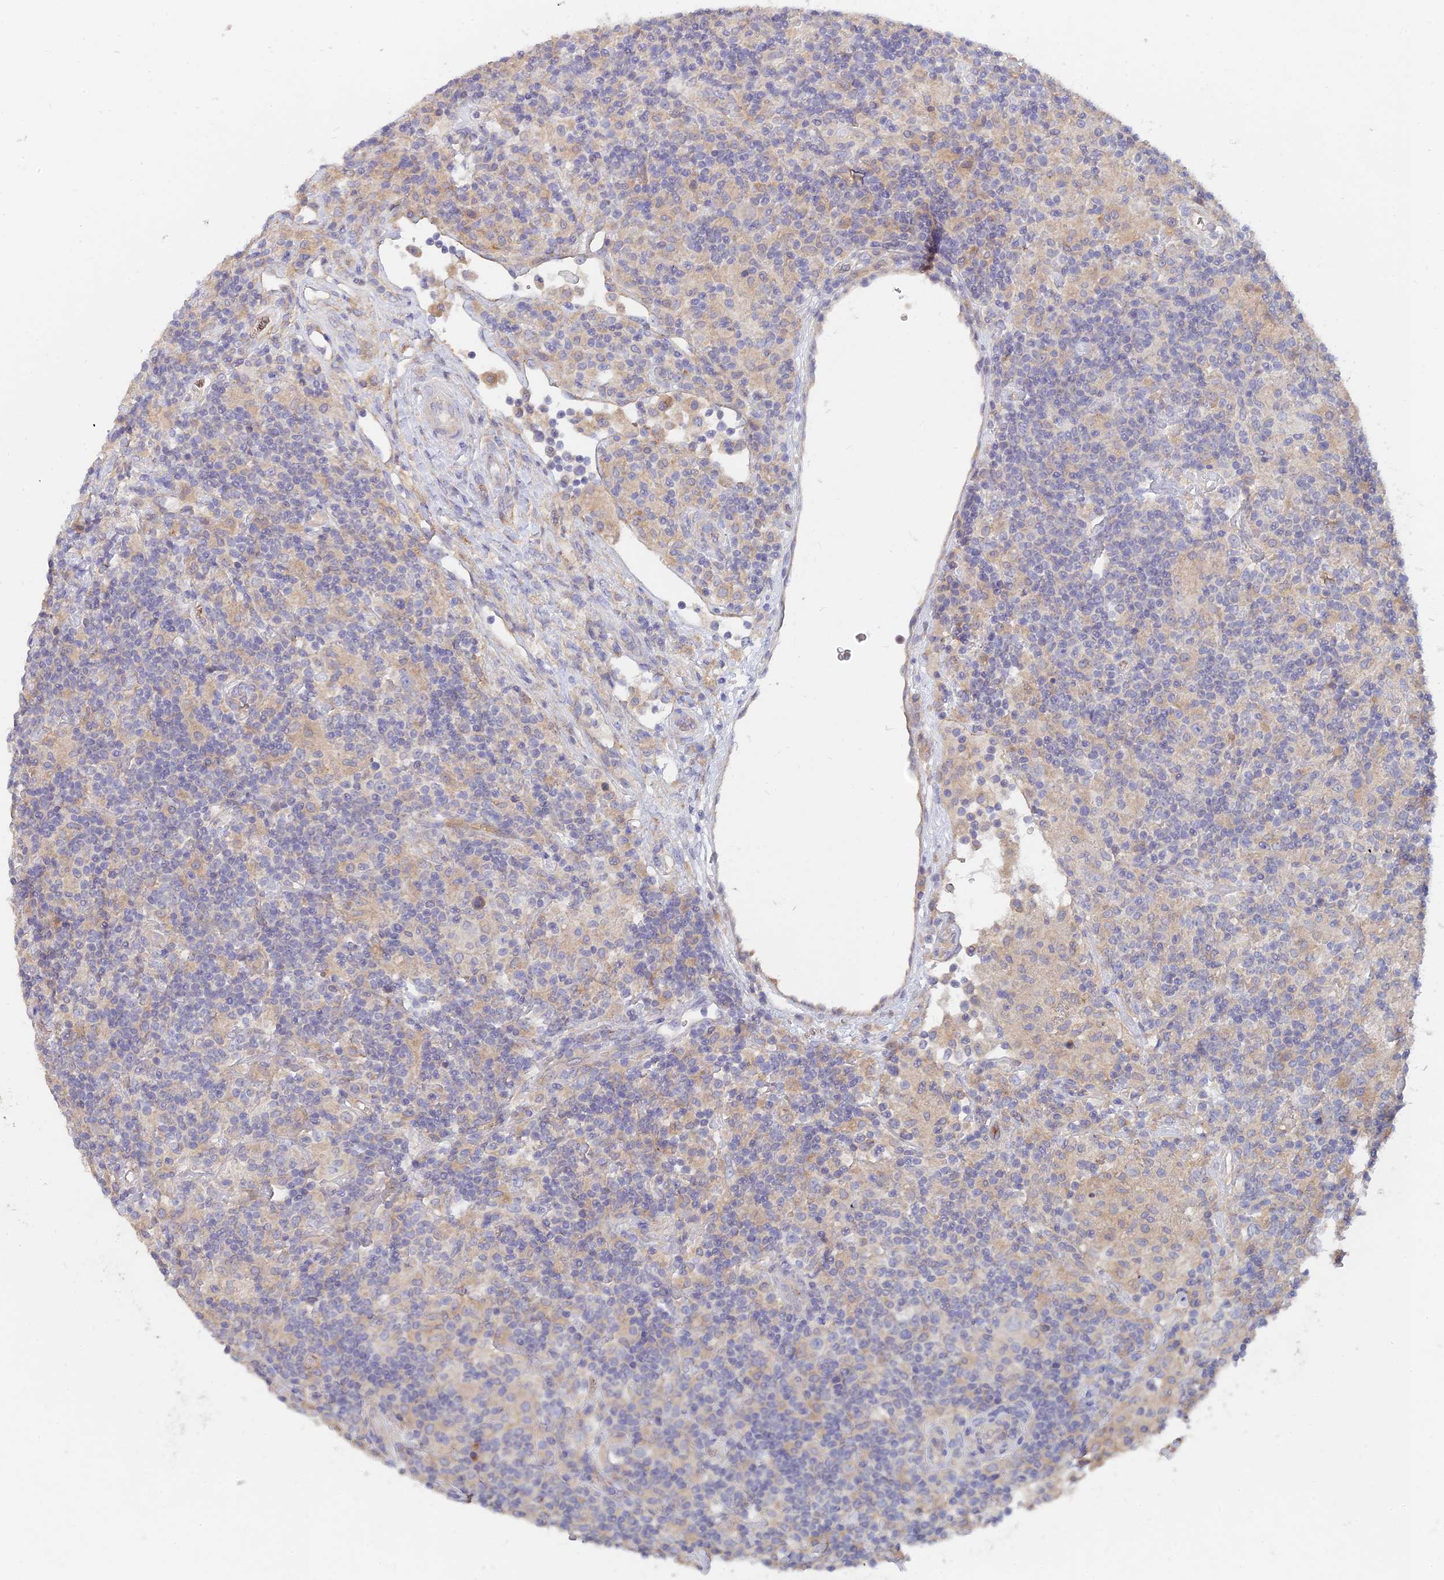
{"staining": {"intensity": "negative", "quantity": "none", "location": "none"}, "tissue": "lymphoma", "cell_type": "Tumor cells", "image_type": "cancer", "snomed": [{"axis": "morphology", "description": "Hodgkin's disease, NOS"}, {"axis": "topography", "description": "Lymph node"}], "caption": "Immunohistochemistry image of human Hodgkin's disease stained for a protein (brown), which exhibits no positivity in tumor cells. The staining is performed using DAB (3,3'-diaminobenzidine) brown chromogen with nuclei counter-stained in using hematoxylin.", "gene": "ARRDC1", "patient": {"sex": "male", "age": 70}}